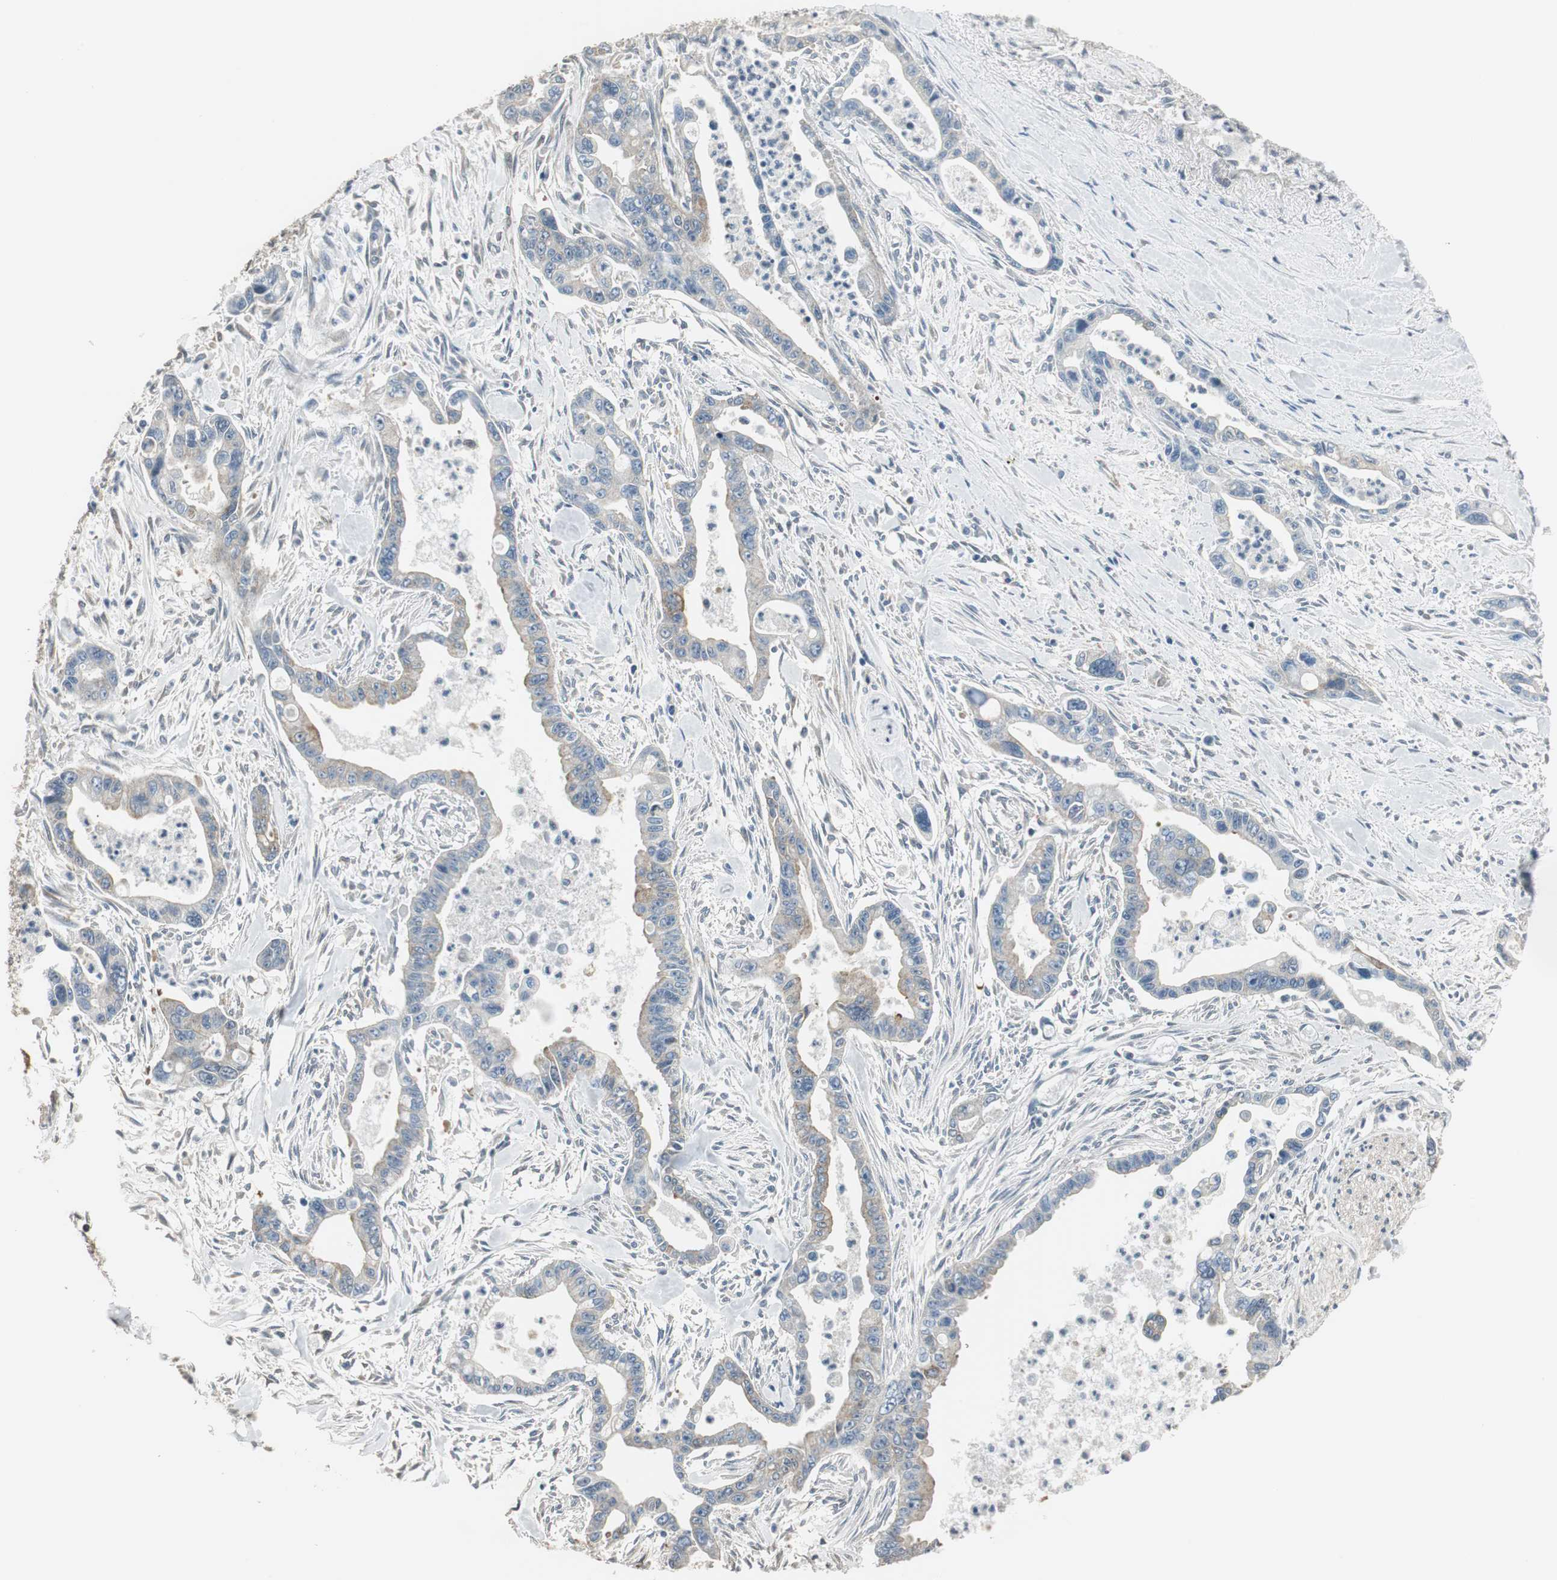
{"staining": {"intensity": "weak", "quantity": "<25%", "location": "cytoplasmic/membranous"}, "tissue": "pancreatic cancer", "cell_type": "Tumor cells", "image_type": "cancer", "snomed": [{"axis": "morphology", "description": "Adenocarcinoma, NOS"}, {"axis": "topography", "description": "Pancreas"}], "caption": "IHC of pancreatic cancer (adenocarcinoma) shows no staining in tumor cells.", "gene": "CCT5", "patient": {"sex": "male", "age": 70}}